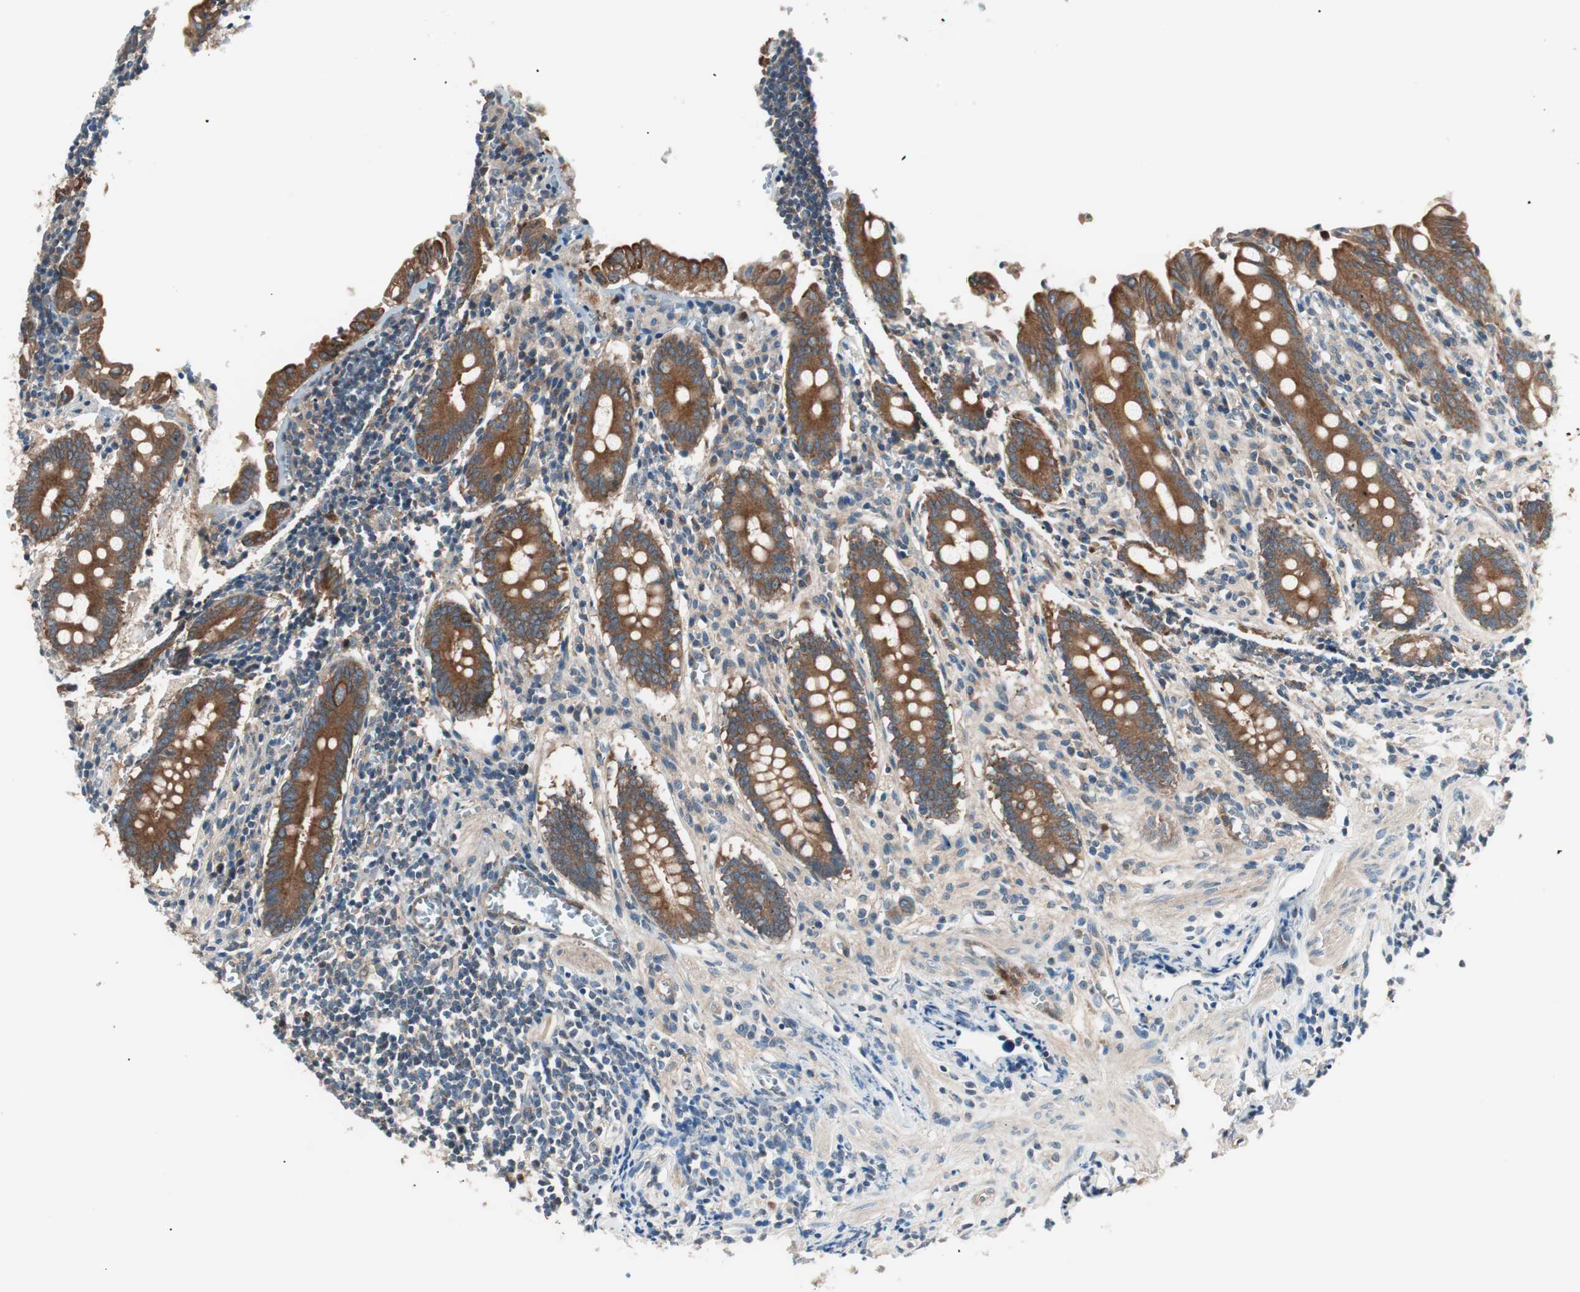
{"staining": {"intensity": "strong", "quantity": ">75%", "location": "cytoplasmic/membranous"}, "tissue": "appendix", "cell_type": "Glandular cells", "image_type": "normal", "snomed": [{"axis": "morphology", "description": "Normal tissue, NOS"}, {"axis": "topography", "description": "Appendix"}], "caption": "Appendix stained with DAB immunohistochemistry reveals high levels of strong cytoplasmic/membranous expression in approximately >75% of glandular cells.", "gene": "TSG101", "patient": {"sex": "female", "age": 50}}